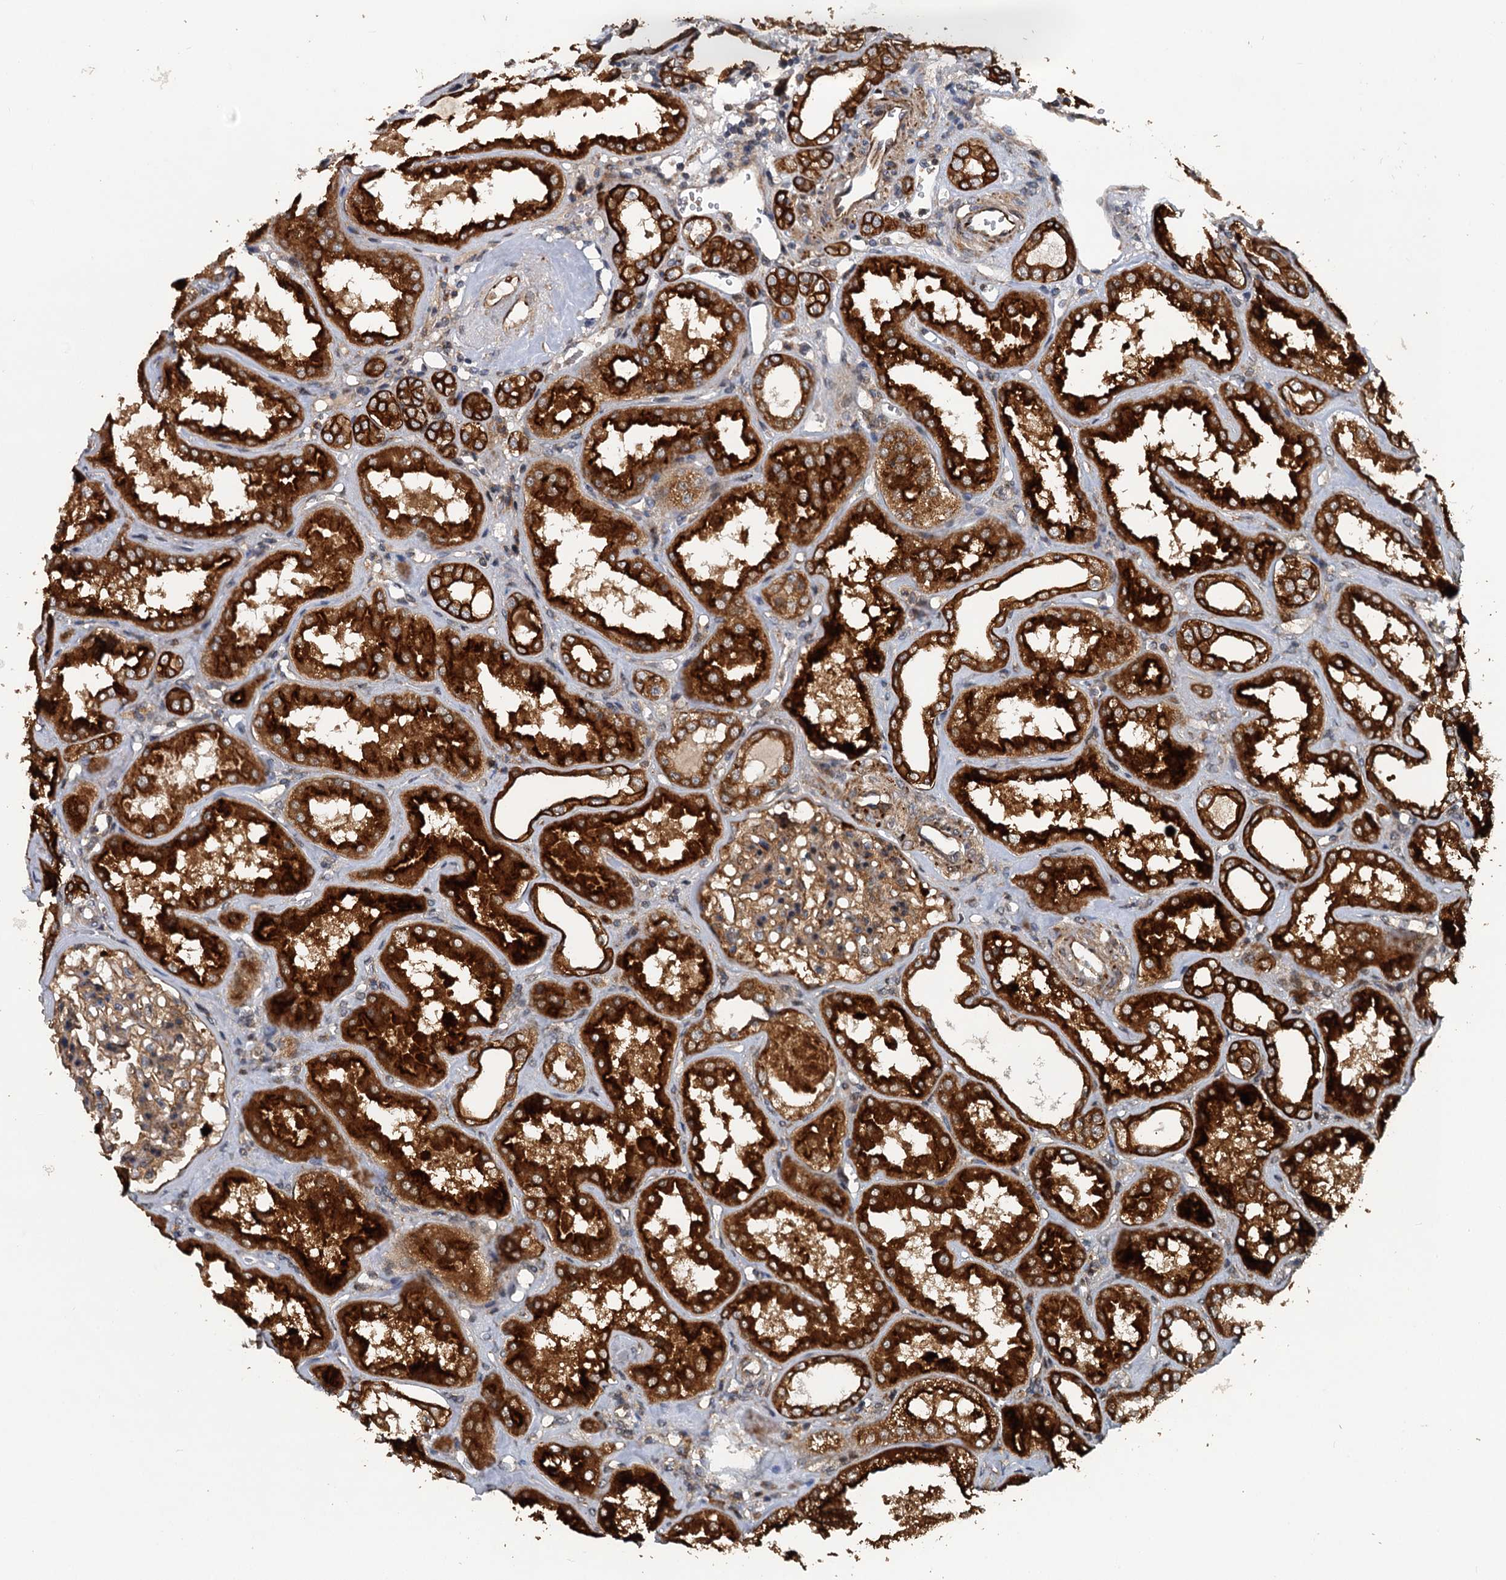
{"staining": {"intensity": "weak", "quantity": ">75%", "location": "cytoplasmic/membranous"}, "tissue": "kidney", "cell_type": "Cells in glomeruli", "image_type": "normal", "snomed": [{"axis": "morphology", "description": "Normal tissue, NOS"}, {"axis": "topography", "description": "Kidney"}], "caption": "The image exhibits staining of unremarkable kidney, revealing weak cytoplasmic/membranous protein expression (brown color) within cells in glomeruli. (DAB IHC, brown staining for protein, blue staining for nuclei).", "gene": "LRRK2", "patient": {"sex": "female", "age": 56}}